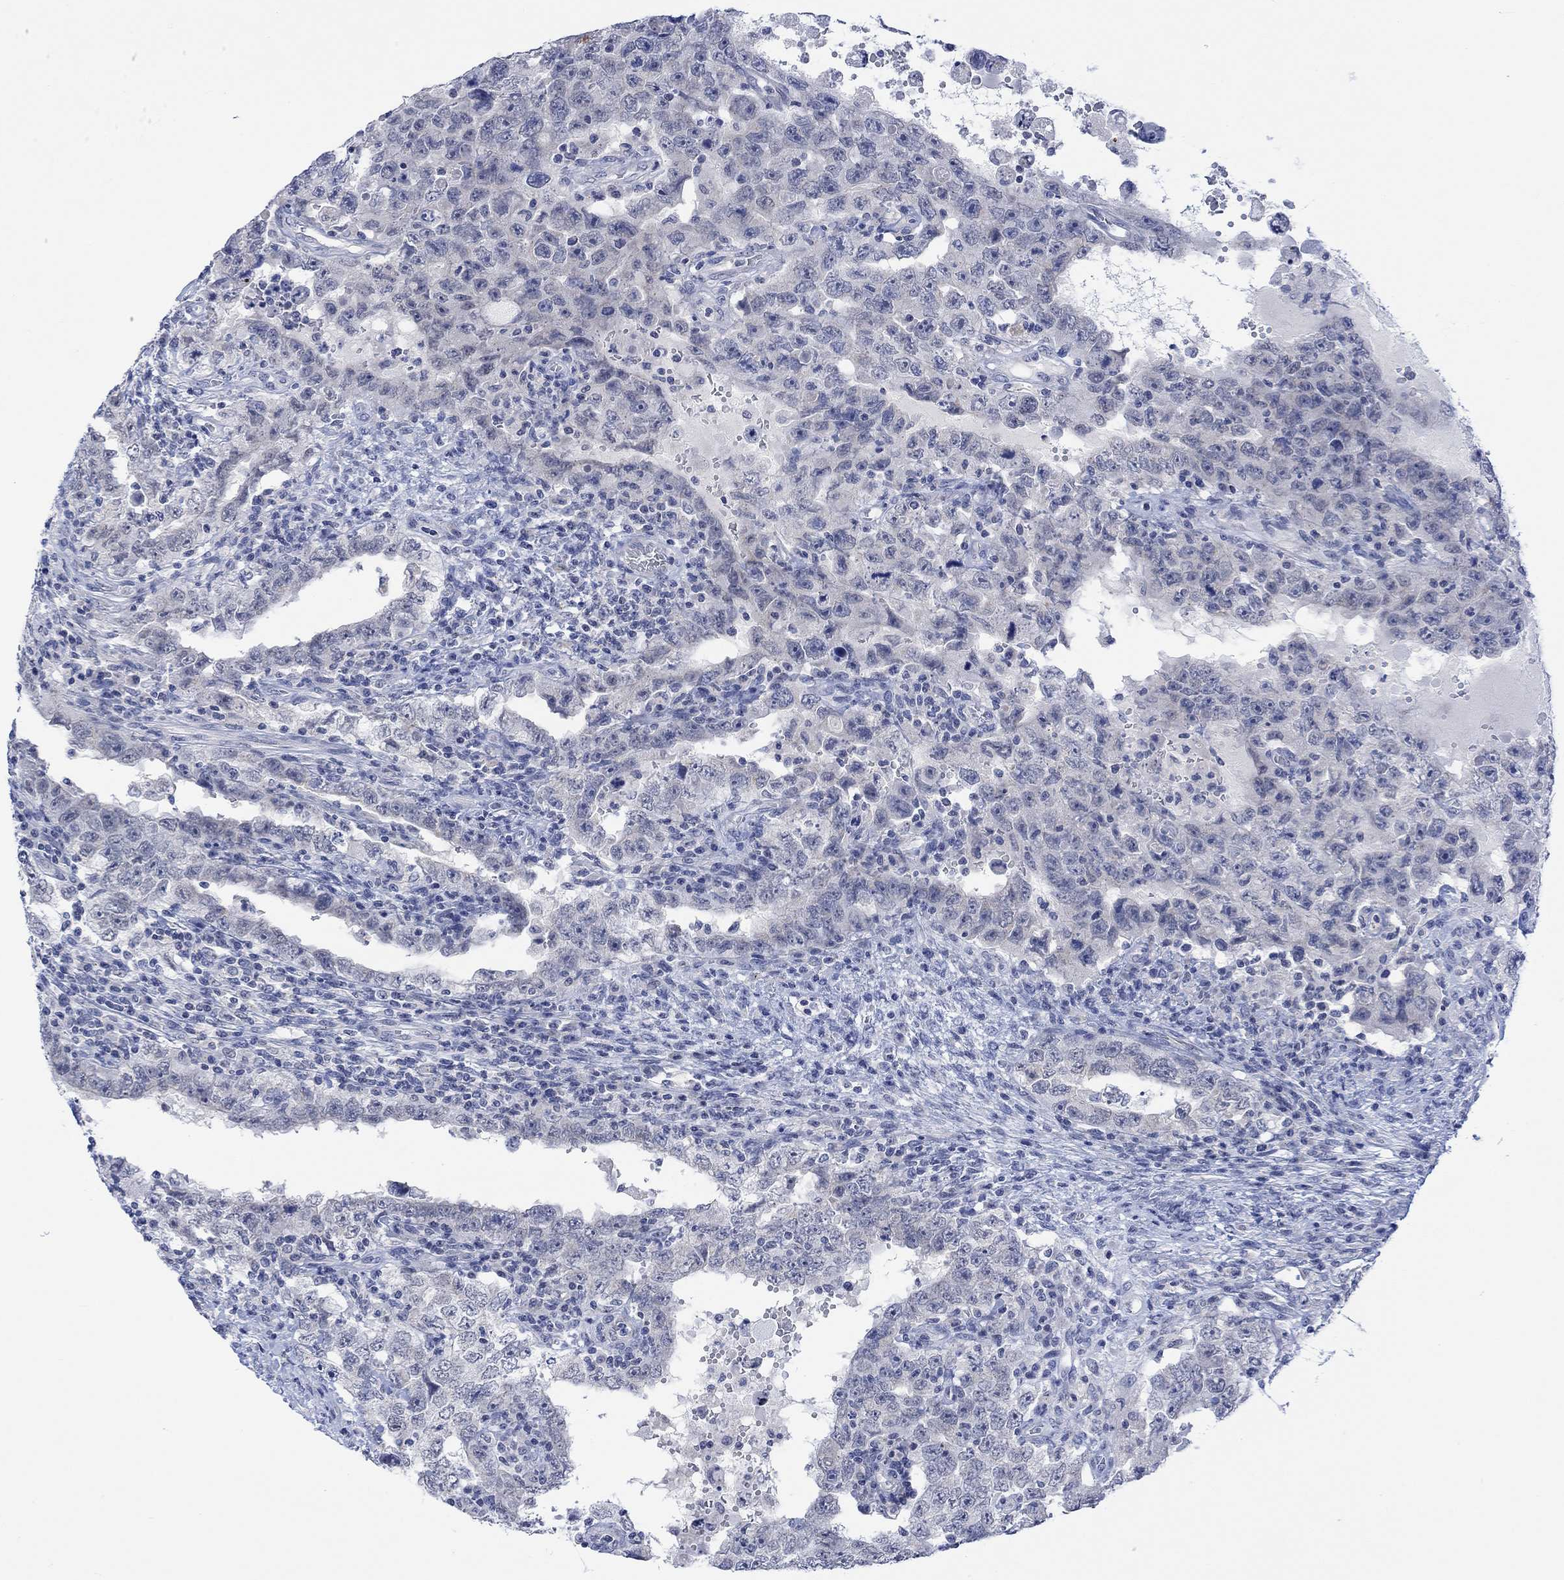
{"staining": {"intensity": "negative", "quantity": "none", "location": "none"}, "tissue": "testis cancer", "cell_type": "Tumor cells", "image_type": "cancer", "snomed": [{"axis": "morphology", "description": "Carcinoma, Embryonal, NOS"}, {"axis": "topography", "description": "Testis"}], "caption": "The immunohistochemistry photomicrograph has no significant staining in tumor cells of embryonal carcinoma (testis) tissue.", "gene": "DCX", "patient": {"sex": "male", "age": 26}}